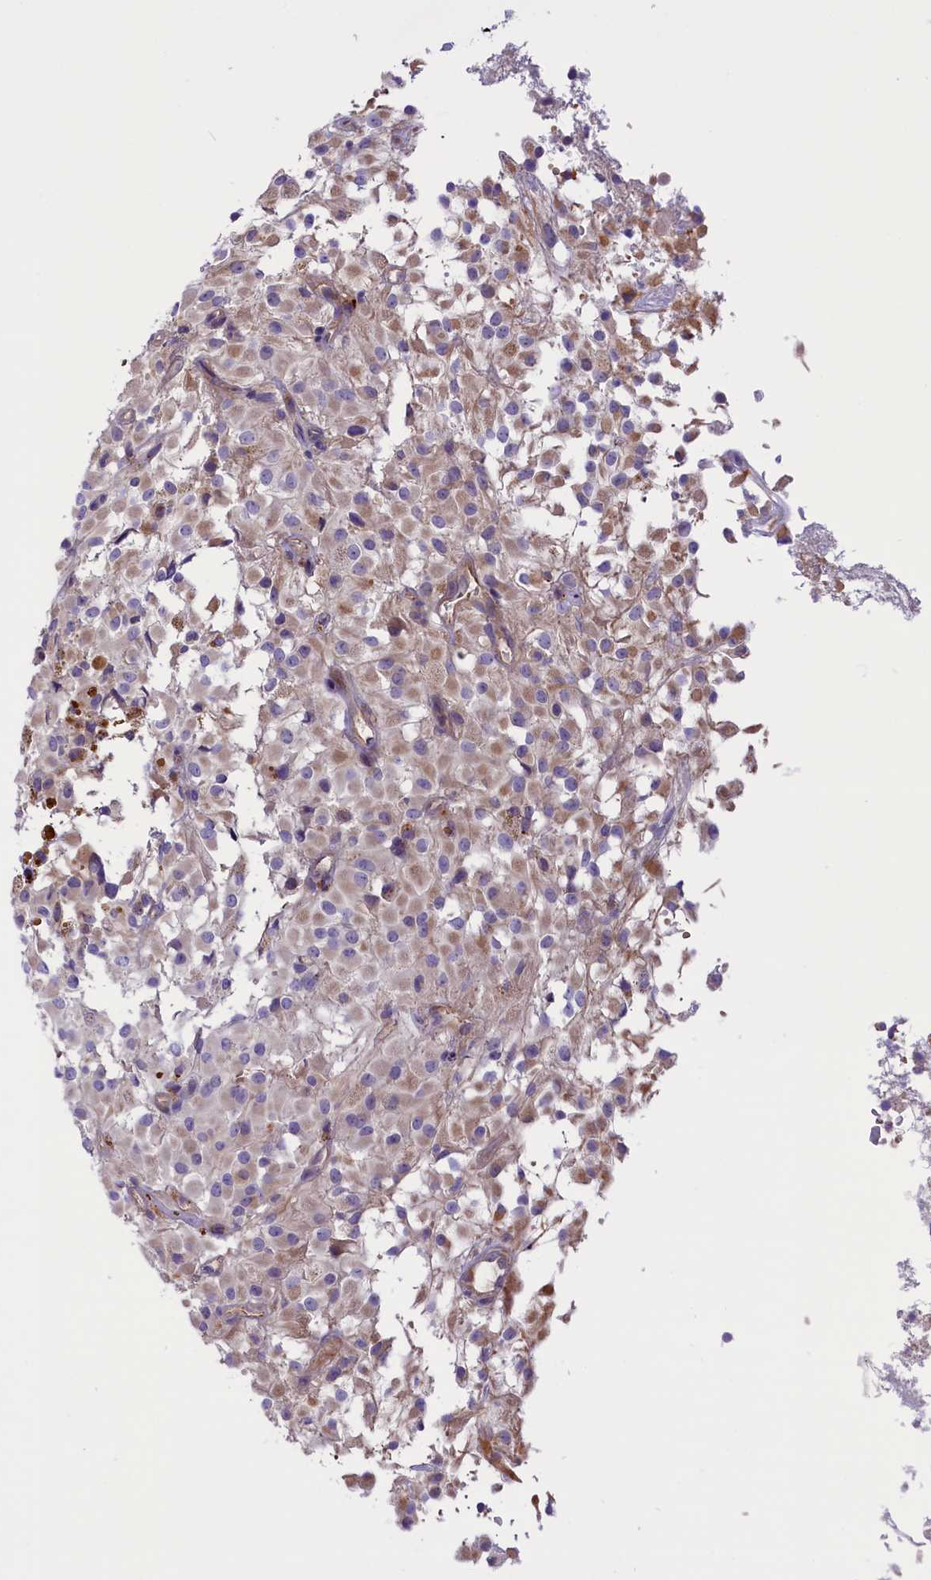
{"staining": {"intensity": "weak", "quantity": "<25%", "location": "cytoplasmic/membranous"}, "tissue": "glioma", "cell_type": "Tumor cells", "image_type": "cancer", "snomed": [{"axis": "morphology", "description": "Glioma, malignant, High grade"}, {"axis": "topography", "description": "Brain"}], "caption": "DAB immunohistochemical staining of high-grade glioma (malignant) reveals no significant expression in tumor cells.", "gene": "CCDC32", "patient": {"sex": "female", "age": 59}}